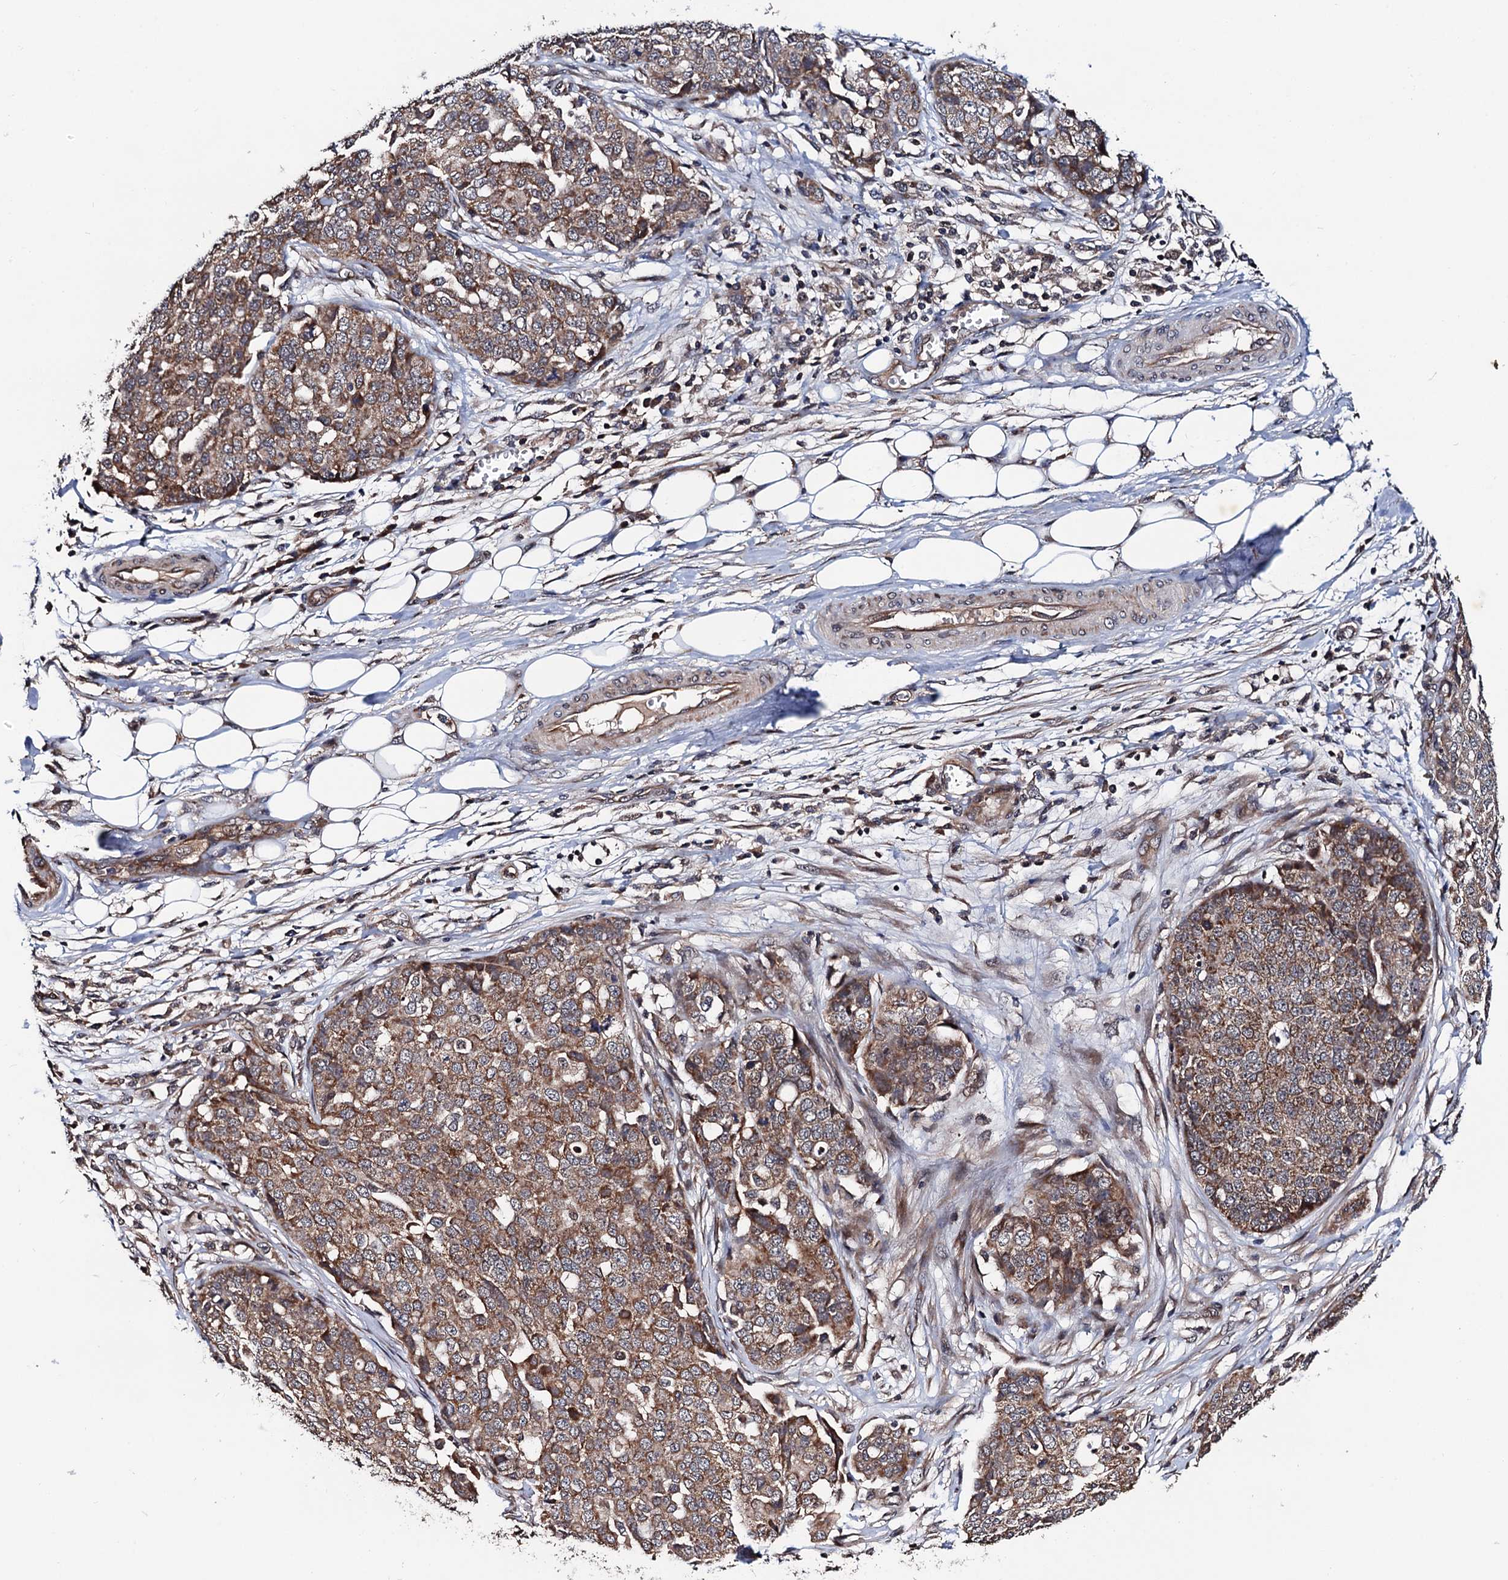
{"staining": {"intensity": "moderate", "quantity": ">75%", "location": "cytoplasmic/membranous"}, "tissue": "ovarian cancer", "cell_type": "Tumor cells", "image_type": "cancer", "snomed": [{"axis": "morphology", "description": "Cystadenocarcinoma, serous, NOS"}, {"axis": "topography", "description": "Soft tissue"}, {"axis": "topography", "description": "Ovary"}], "caption": "This is a photomicrograph of immunohistochemistry staining of serous cystadenocarcinoma (ovarian), which shows moderate positivity in the cytoplasmic/membranous of tumor cells.", "gene": "NAA16", "patient": {"sex": "female", "age": 57}}